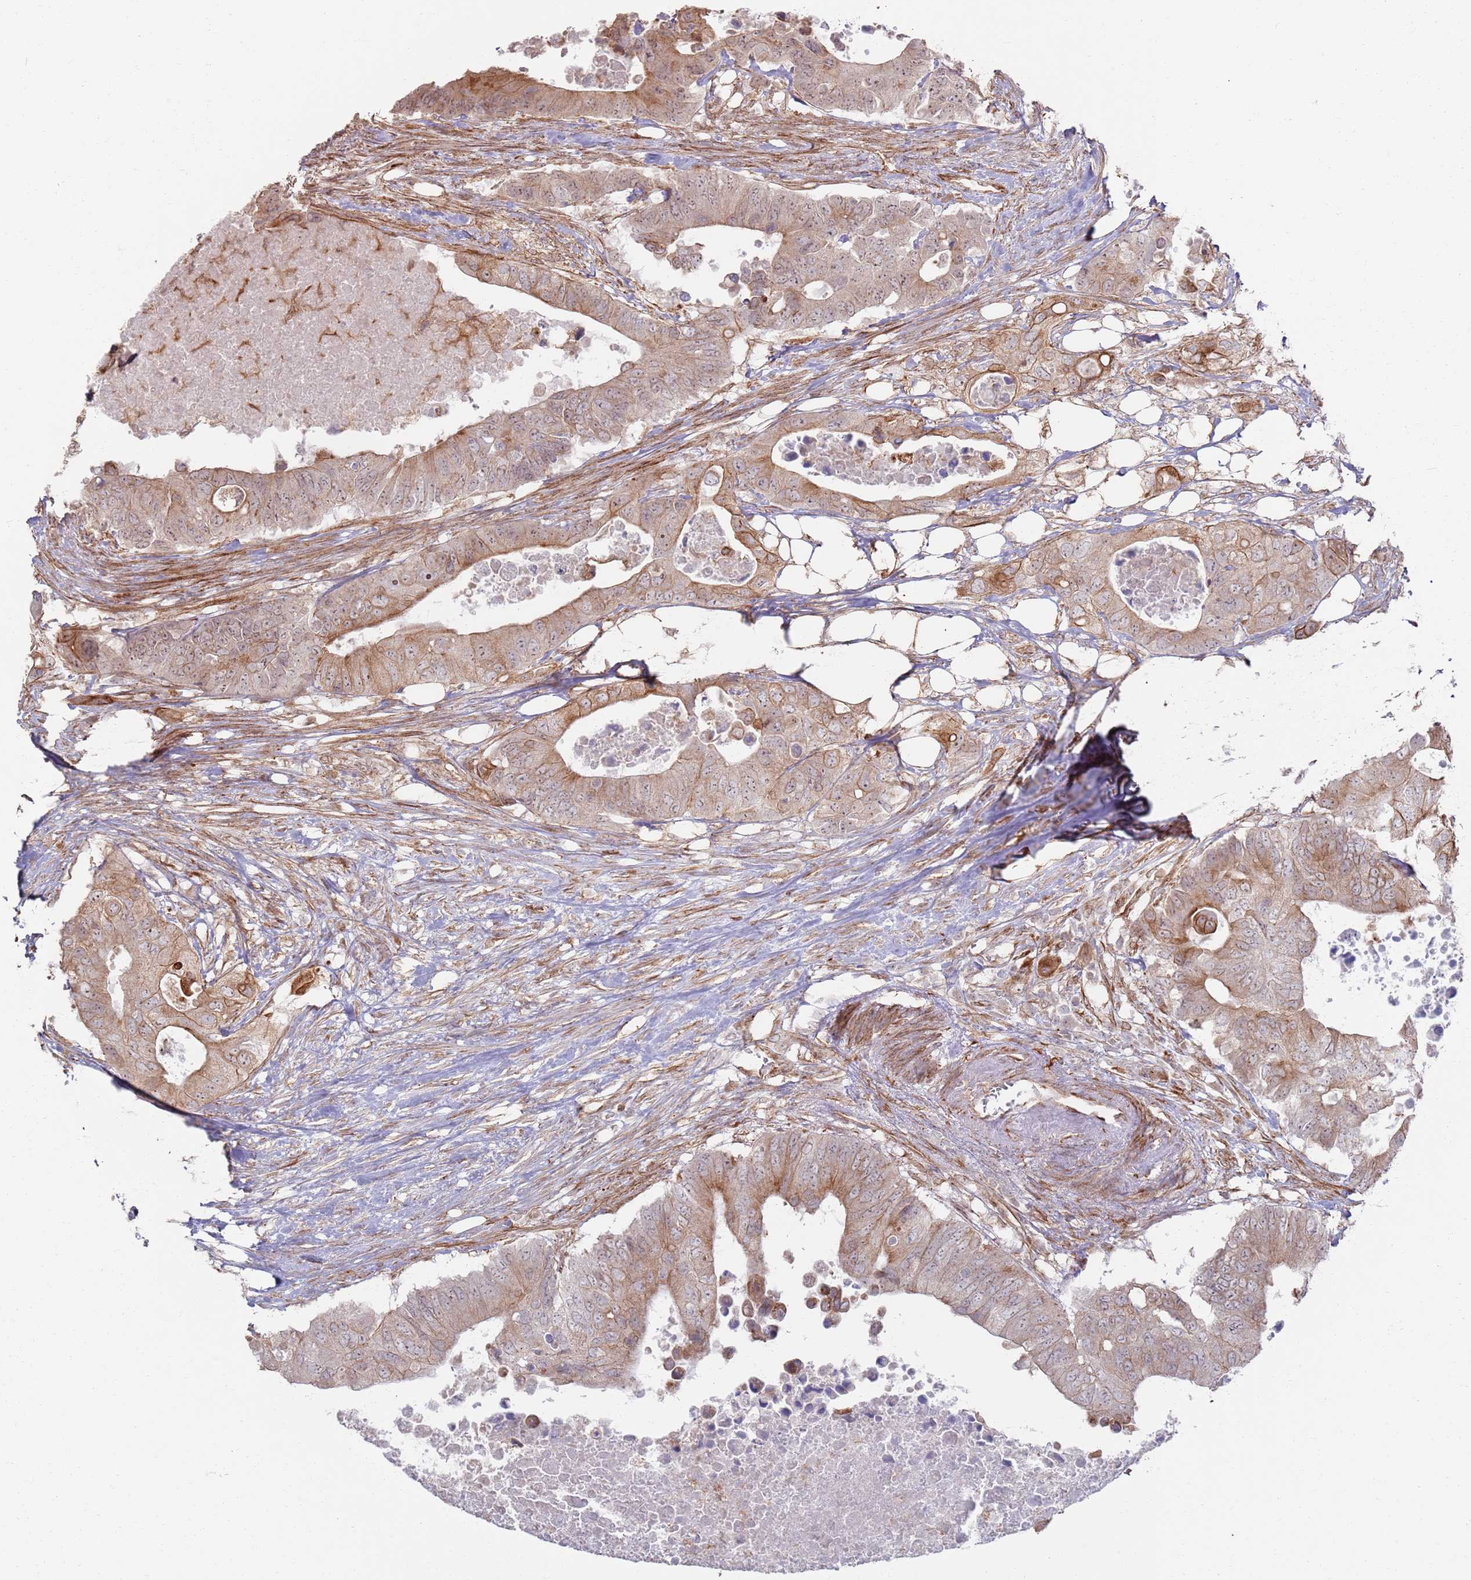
{"staining": {"intensity": "moderate", "quantity": "25%-75%", "location": "cytoplasmic/membranous"}, "tissue": "colorectal cancer", "cell_type": "Tumor cells", "image_type": "cancer", "snomed": [{"axis": "morphology", "description": "Adenocarcinoma, NOS"}, {"axis": "topography", "description": "Colon"}], "caption": "A brown stain labels moderate cytoplasmic/membranous expression of a protein in human colorectal cancer tumor cells.", "gene": "PHF21A", "patient": {"sex": "male", "age": 71}}